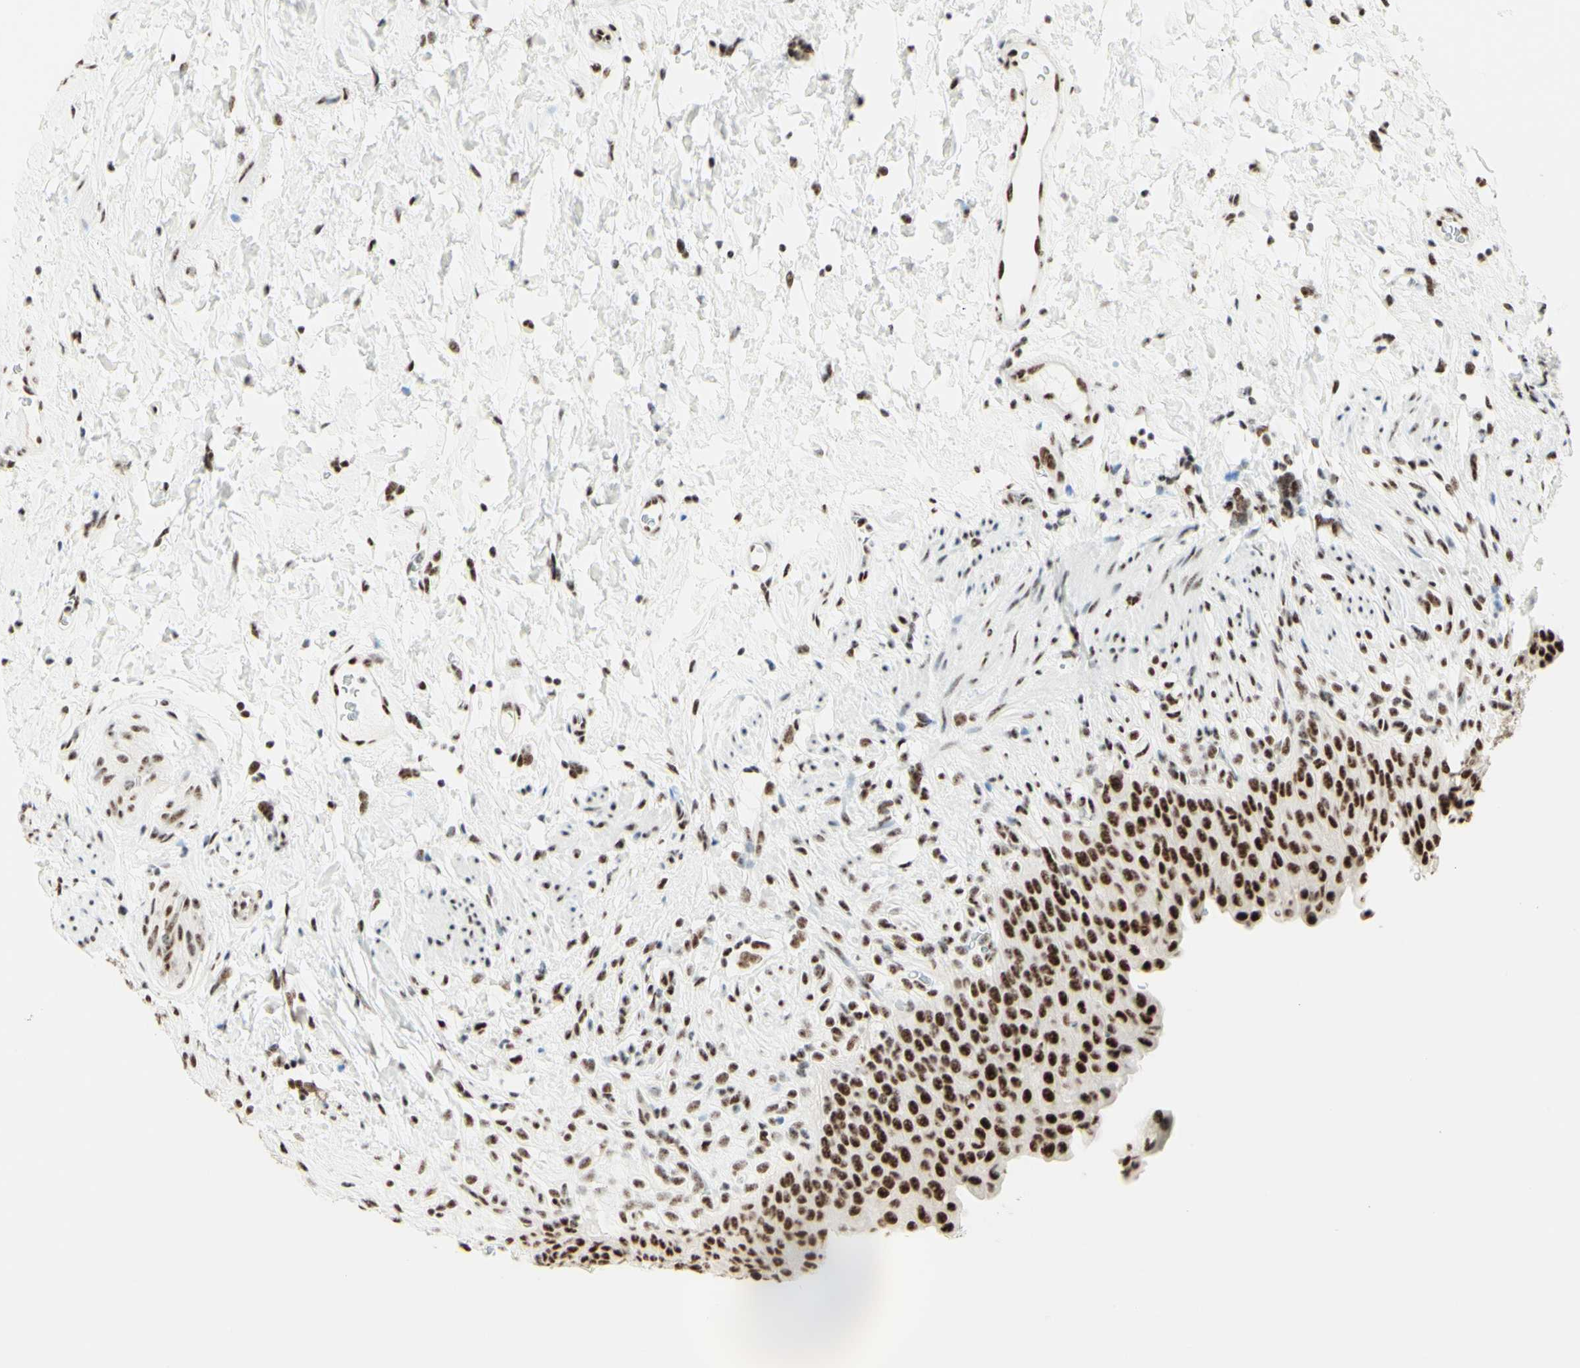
{"staining": {"intensity": "strong", "quantity": ">75%", "location": "nuclear"}, "tissue": "urinary bladder", "cell_type": "Urothelial cells", "image_type": "normal", "snomed": [{"axis": "morphology", "description": "Normal tissue, NOS"}, {"axis": "topography", "description": "Urinary bladder"}], "caption": "The photomicrograph shows immunohistochemical staining of unremarkable urinary bladder. There is strong nuclear positivity is seen in about >75% of urothelial cells.", "gene": "WTAP", "patient": {"sex": "female", "age": 79}}